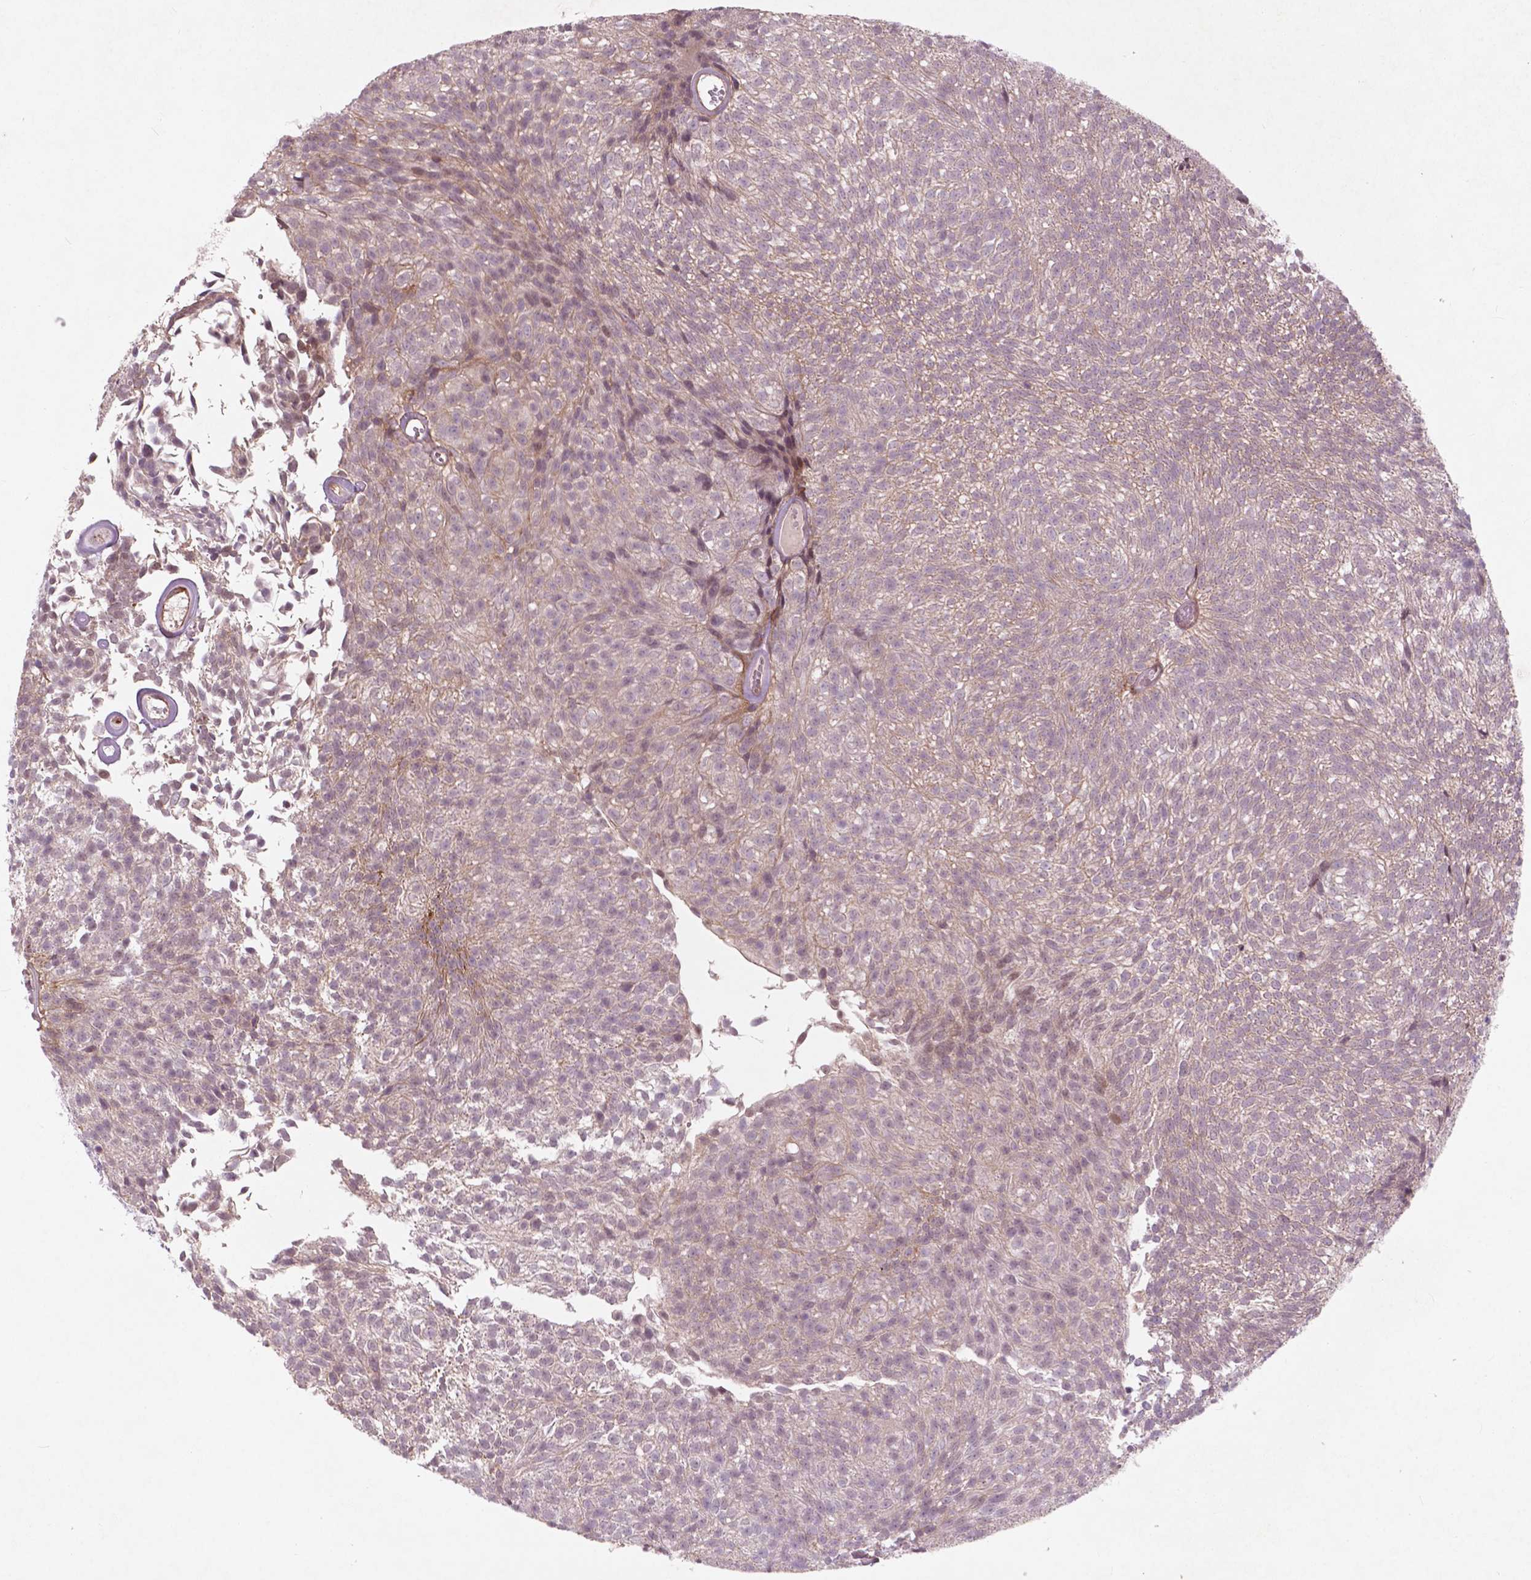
{"staining": {"intensity": "negative", "quantity": "none", "location": "none"}, "tissue": "urothelial cancer", "cell_type": "Tumor cells", "image_type": "cancer", "snomed": [{"axis": "morphology", "description": "Urothelial carcinoma, Low grade"}, {"axis": "topography", "description": "Urinary bladder"}], "caption": "High magnification brightfield microscopy of urothelial carcinoma (low-grade) stained with DAB (3,3'-diaminobenzidine) (brown) and counterstained with hematoxylin (blue): tumor cells show no significant staining.", "gene": "RFPL4B", "patient": {"sex": "male", "age": 77}}